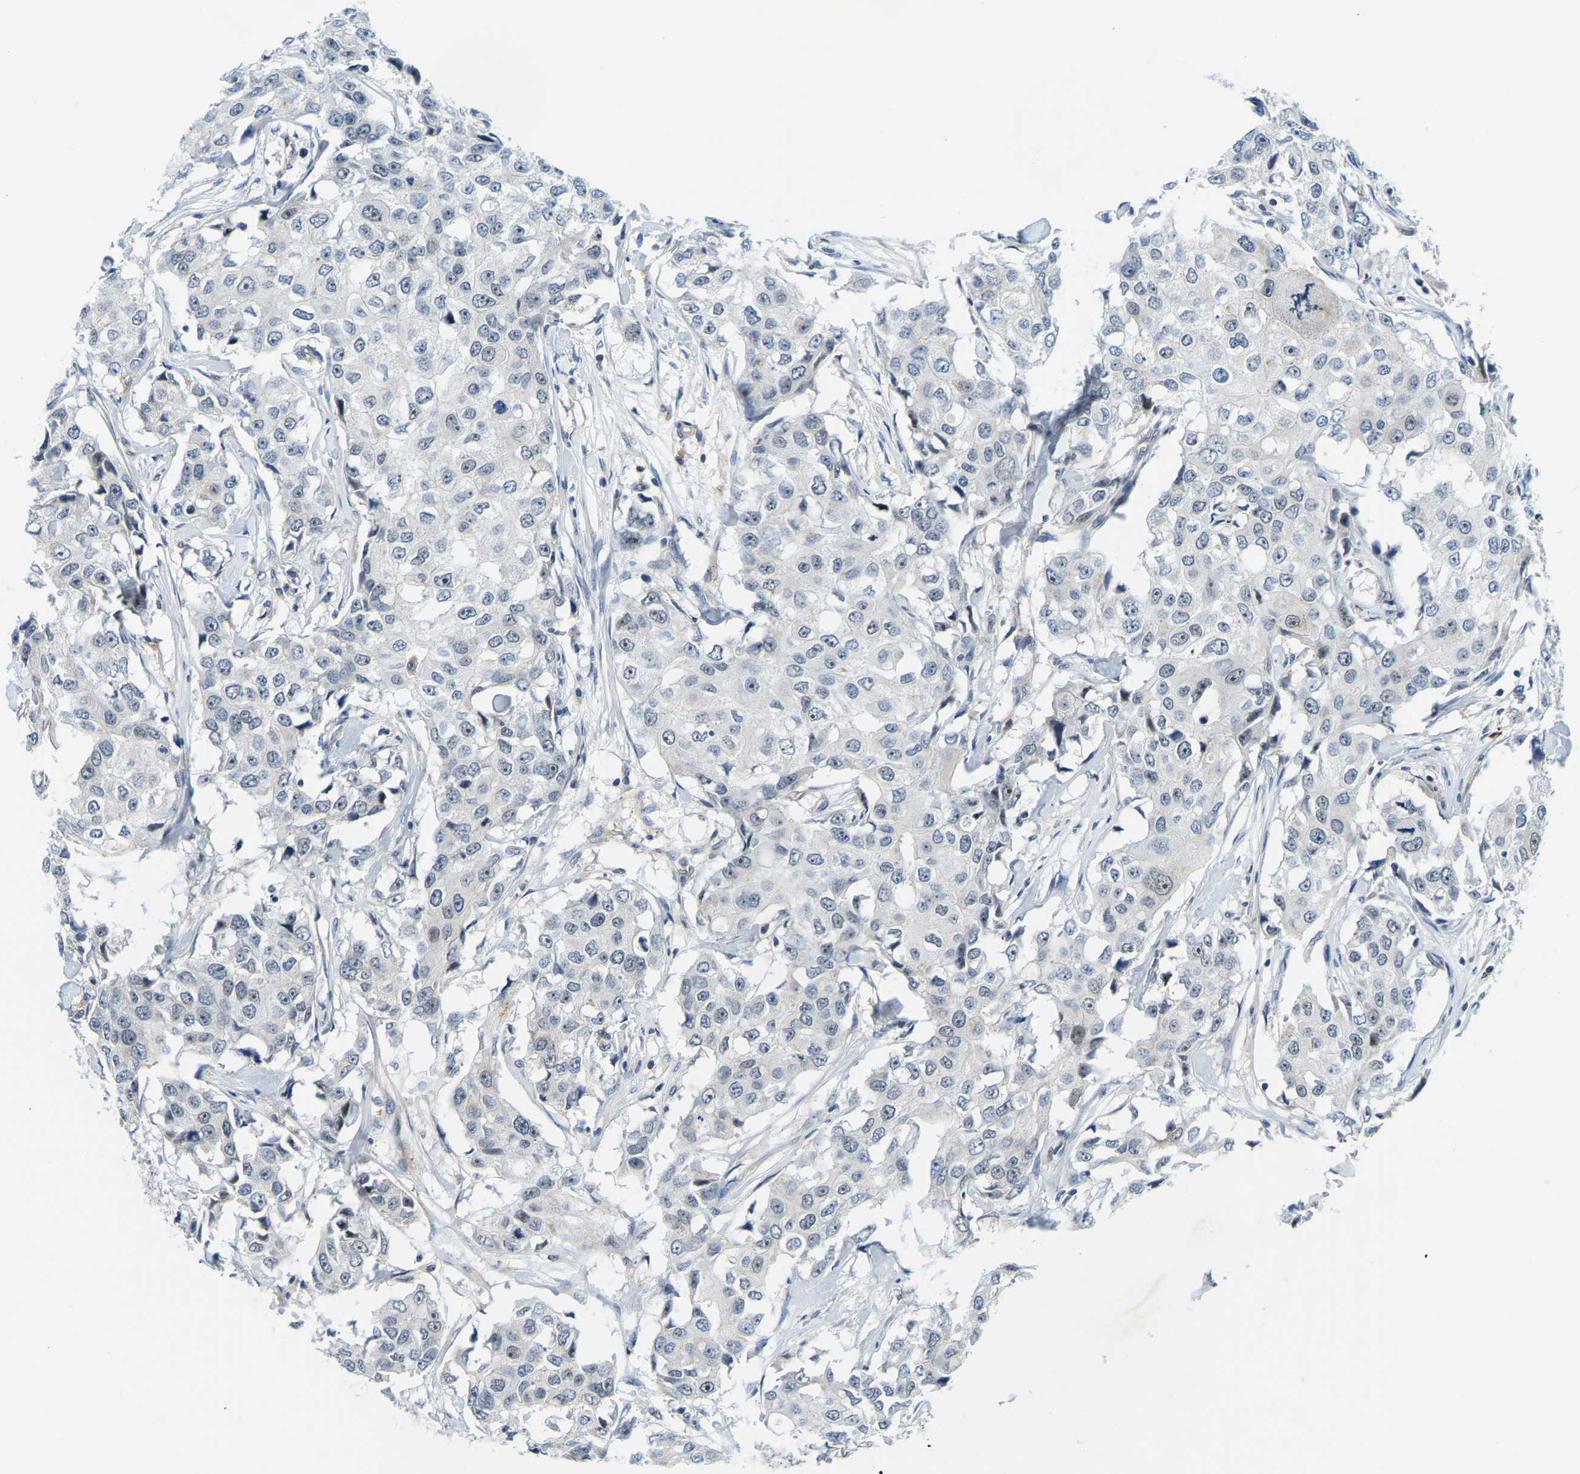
{"staining": {"intensity": "weak", "quantity": "<25%", "location": "nuclear"}, "tissue": "breast cancer", "cell_type": "Tumor cells", "image_type": "cancer", "snomed": [{"axis": "morphology", "description": "Duct carcinoma"}, {"axis": "topography", "description": "Breast"}], "caption": "There is no significant staining in tumor cells of breast cancer.", "gene": "RRP1", "patient": {"sex": "female", "age": 27}}